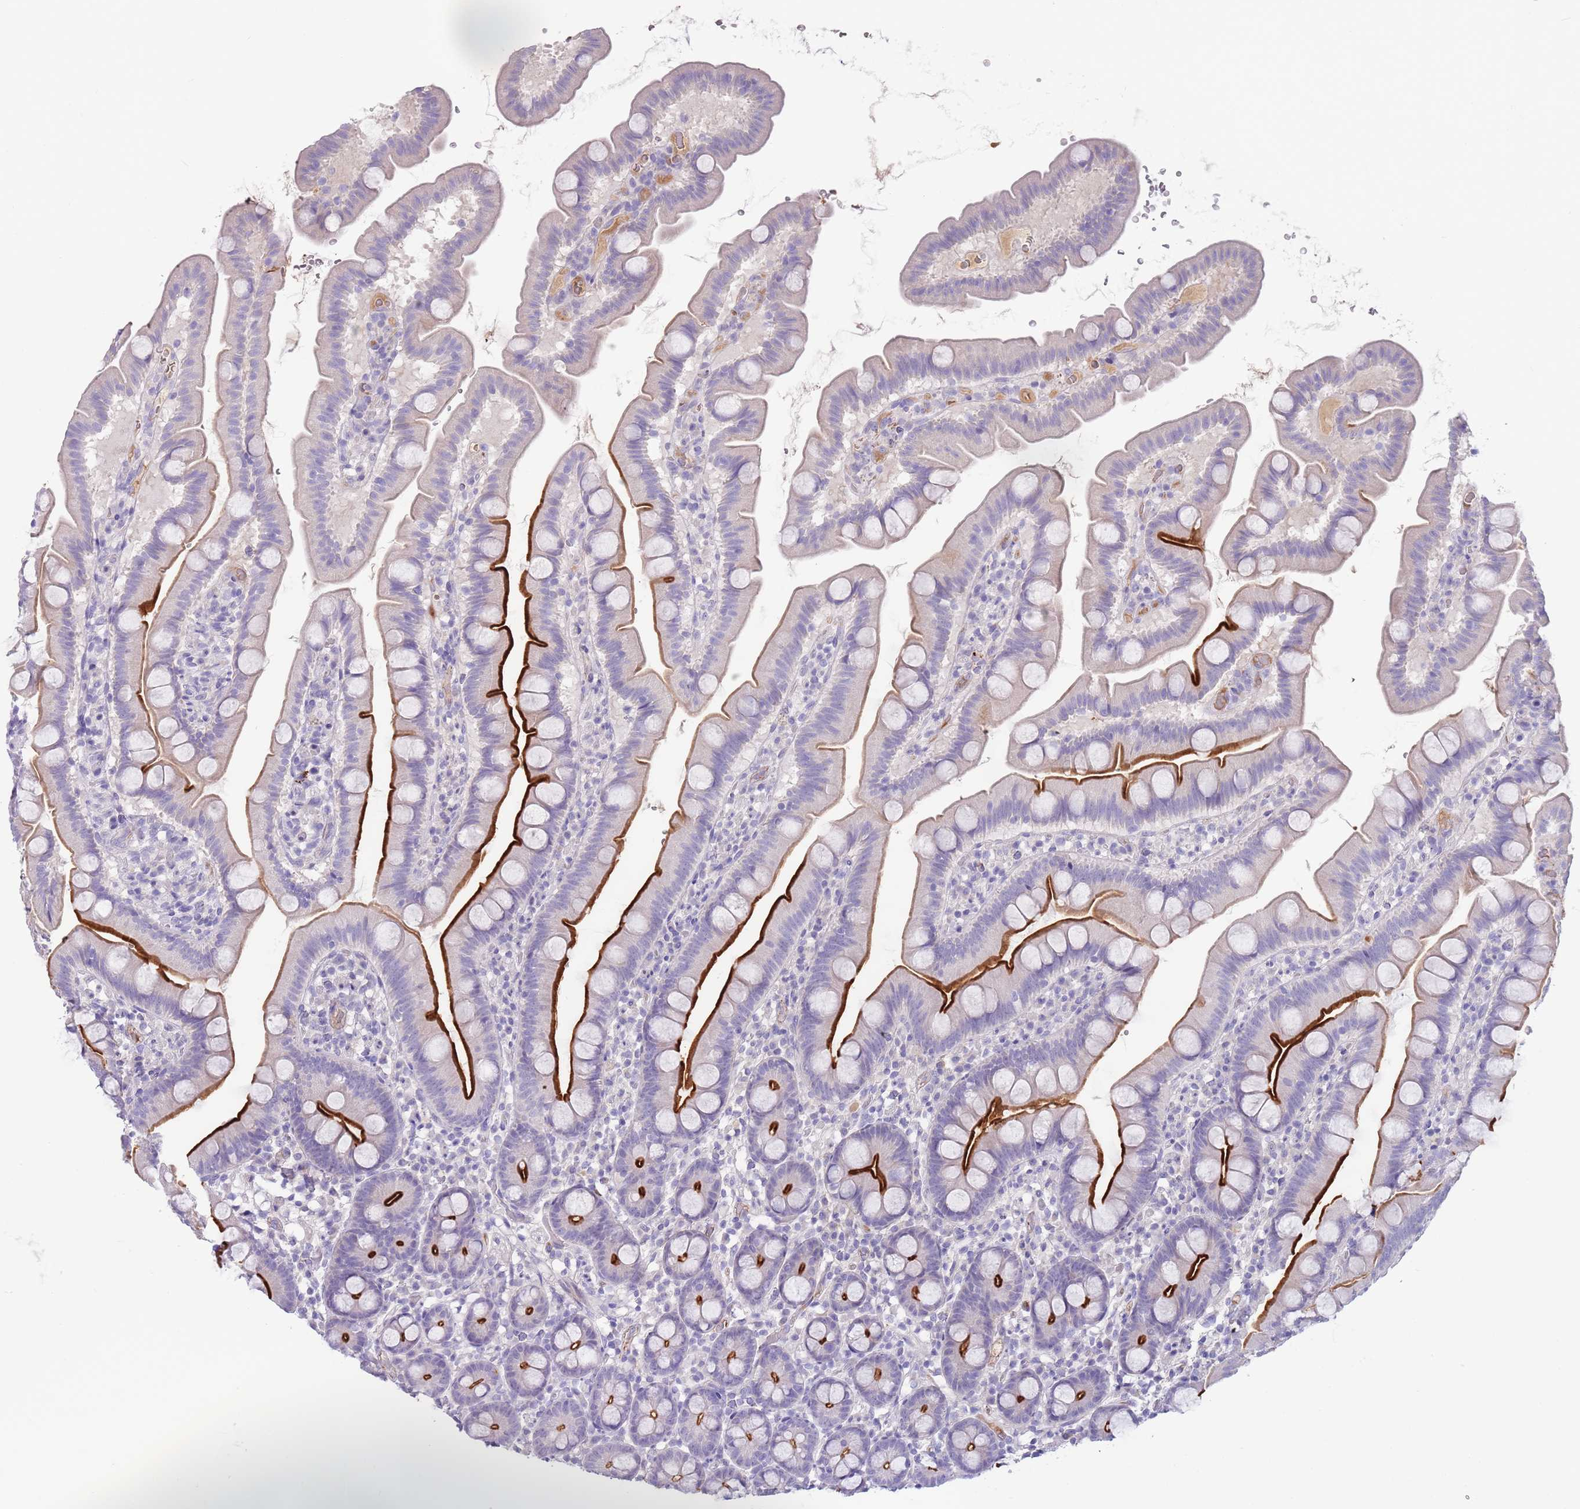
{"staining": {"intensity": "strong", "quantity": ">75%", "location": "cytoplasmic/membranous"}, "tissue": "small intestine", "cell_type": "Glandular cells", "image_type": "normal", "snomed": [{"axis": "morphology", "description": "Normal tissue, NOS"}, {"axis": "topography", "description": "Small intestine"}], "caption": "IHC image of normal small intestine: small intestine stained using immunohistochemistry exhibits high levels of strong protein expression localized specifically in the cytoplasmic/membranous of glandular cells, appearing as a cytoplasmic/membranous brown color.", "gene": "LEPROTL1", "patient": {"sex": "female", "age": 68}}